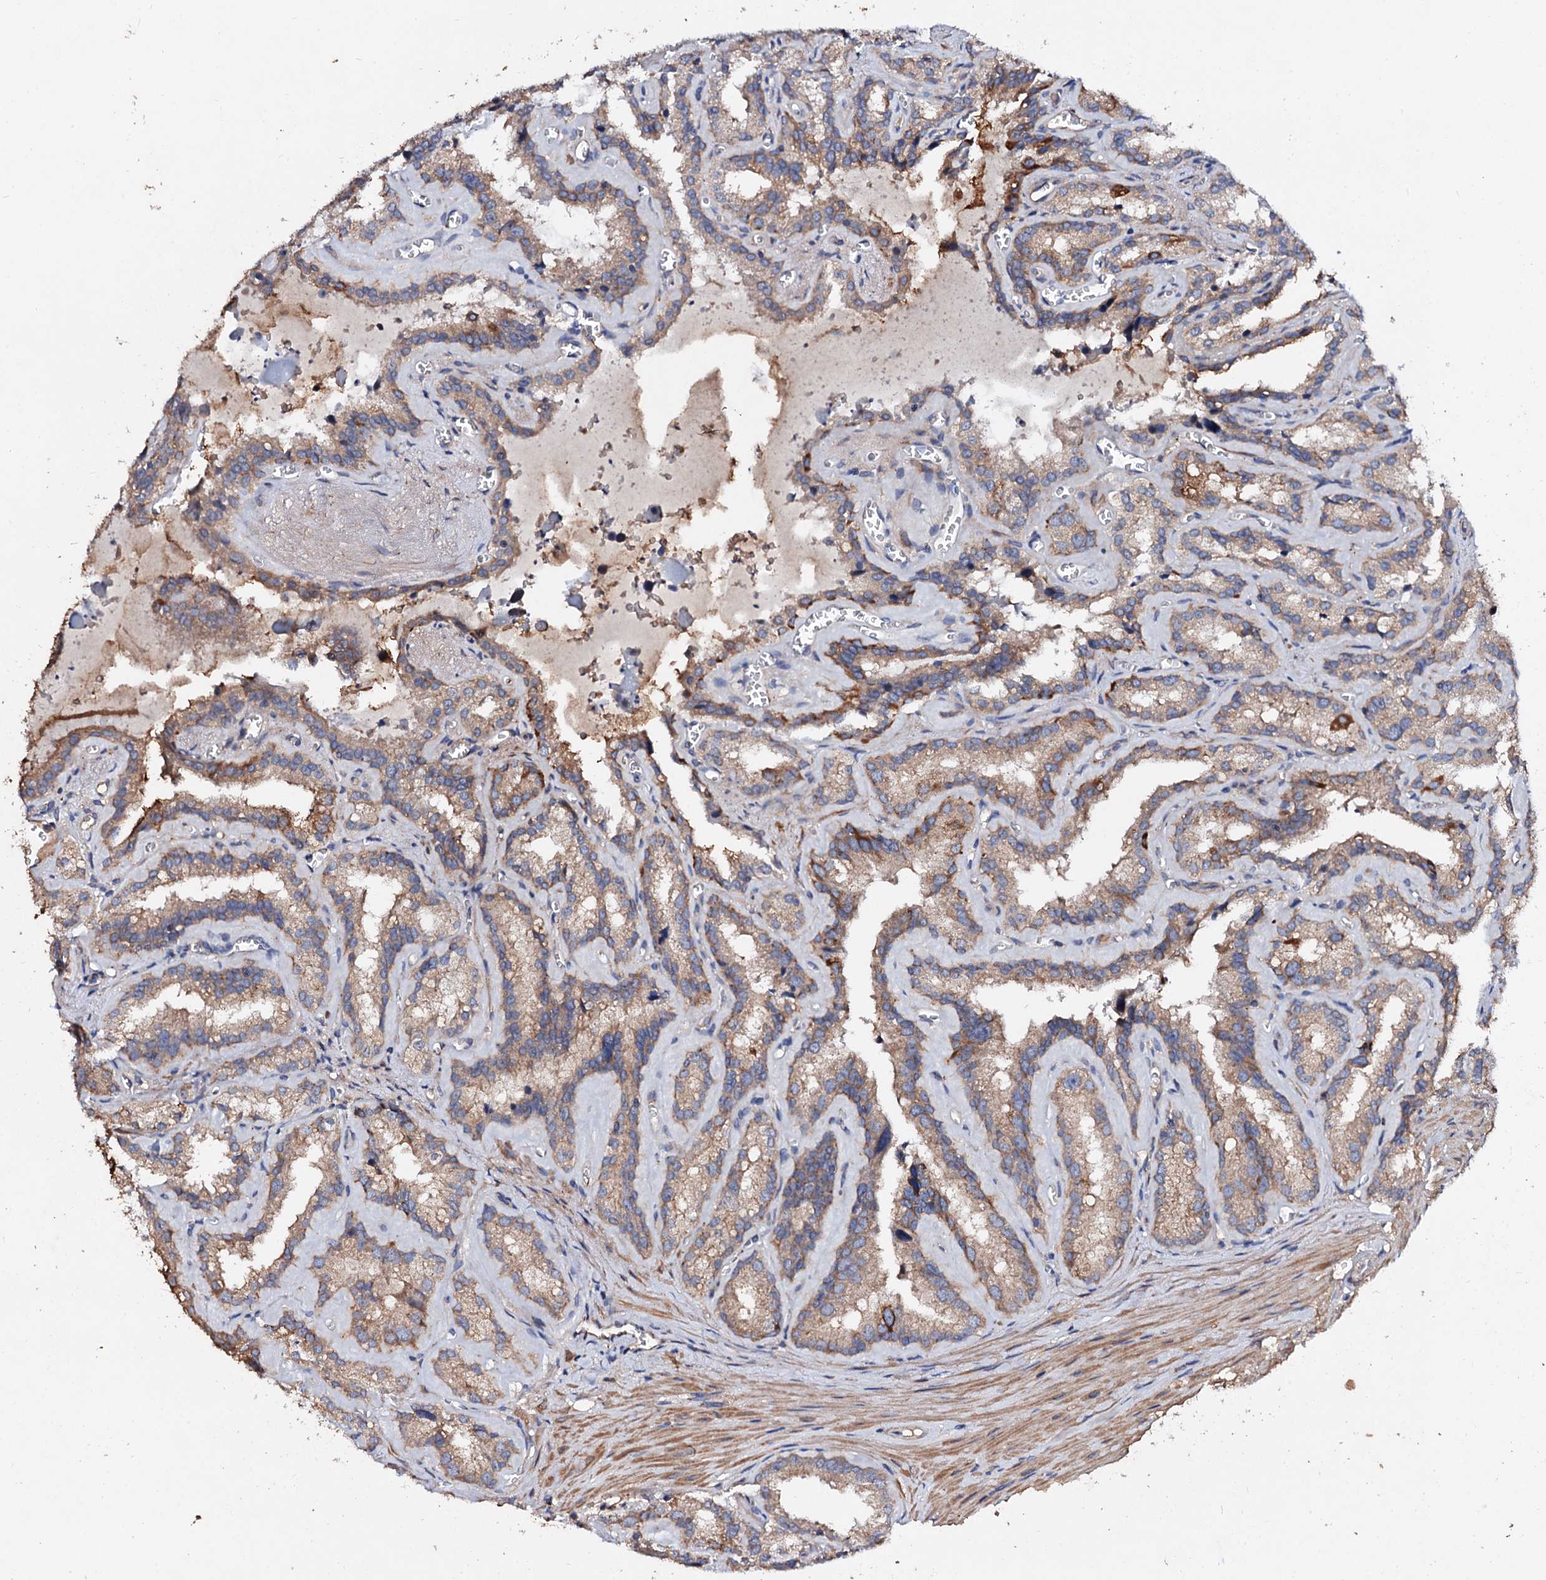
{"staining": {"intensity": "moderate", "quantity": "<25%", "location": "cytoplasmic/membranous"}, "tissue": "seminal vesicle", "cell_type": "Glandular cells", "image_type": "normal", "snomed": [{"axis": "morphology", "description": "Normal tissue, NOS"}, {"axis": "topography", "description": "Prostate"}, {"axis": "topography", "description": "Seminal veicle"}], "caption": "DAB (3,3'-diaminobenzidine) immunohistochemical staining of normal seminal vesicle shows moderate cytoplasmic/membranous protein positivity in about <25% of glandular cells.", "gene": "FIBIN", "patient": {"sex": "male", "age": 59}}